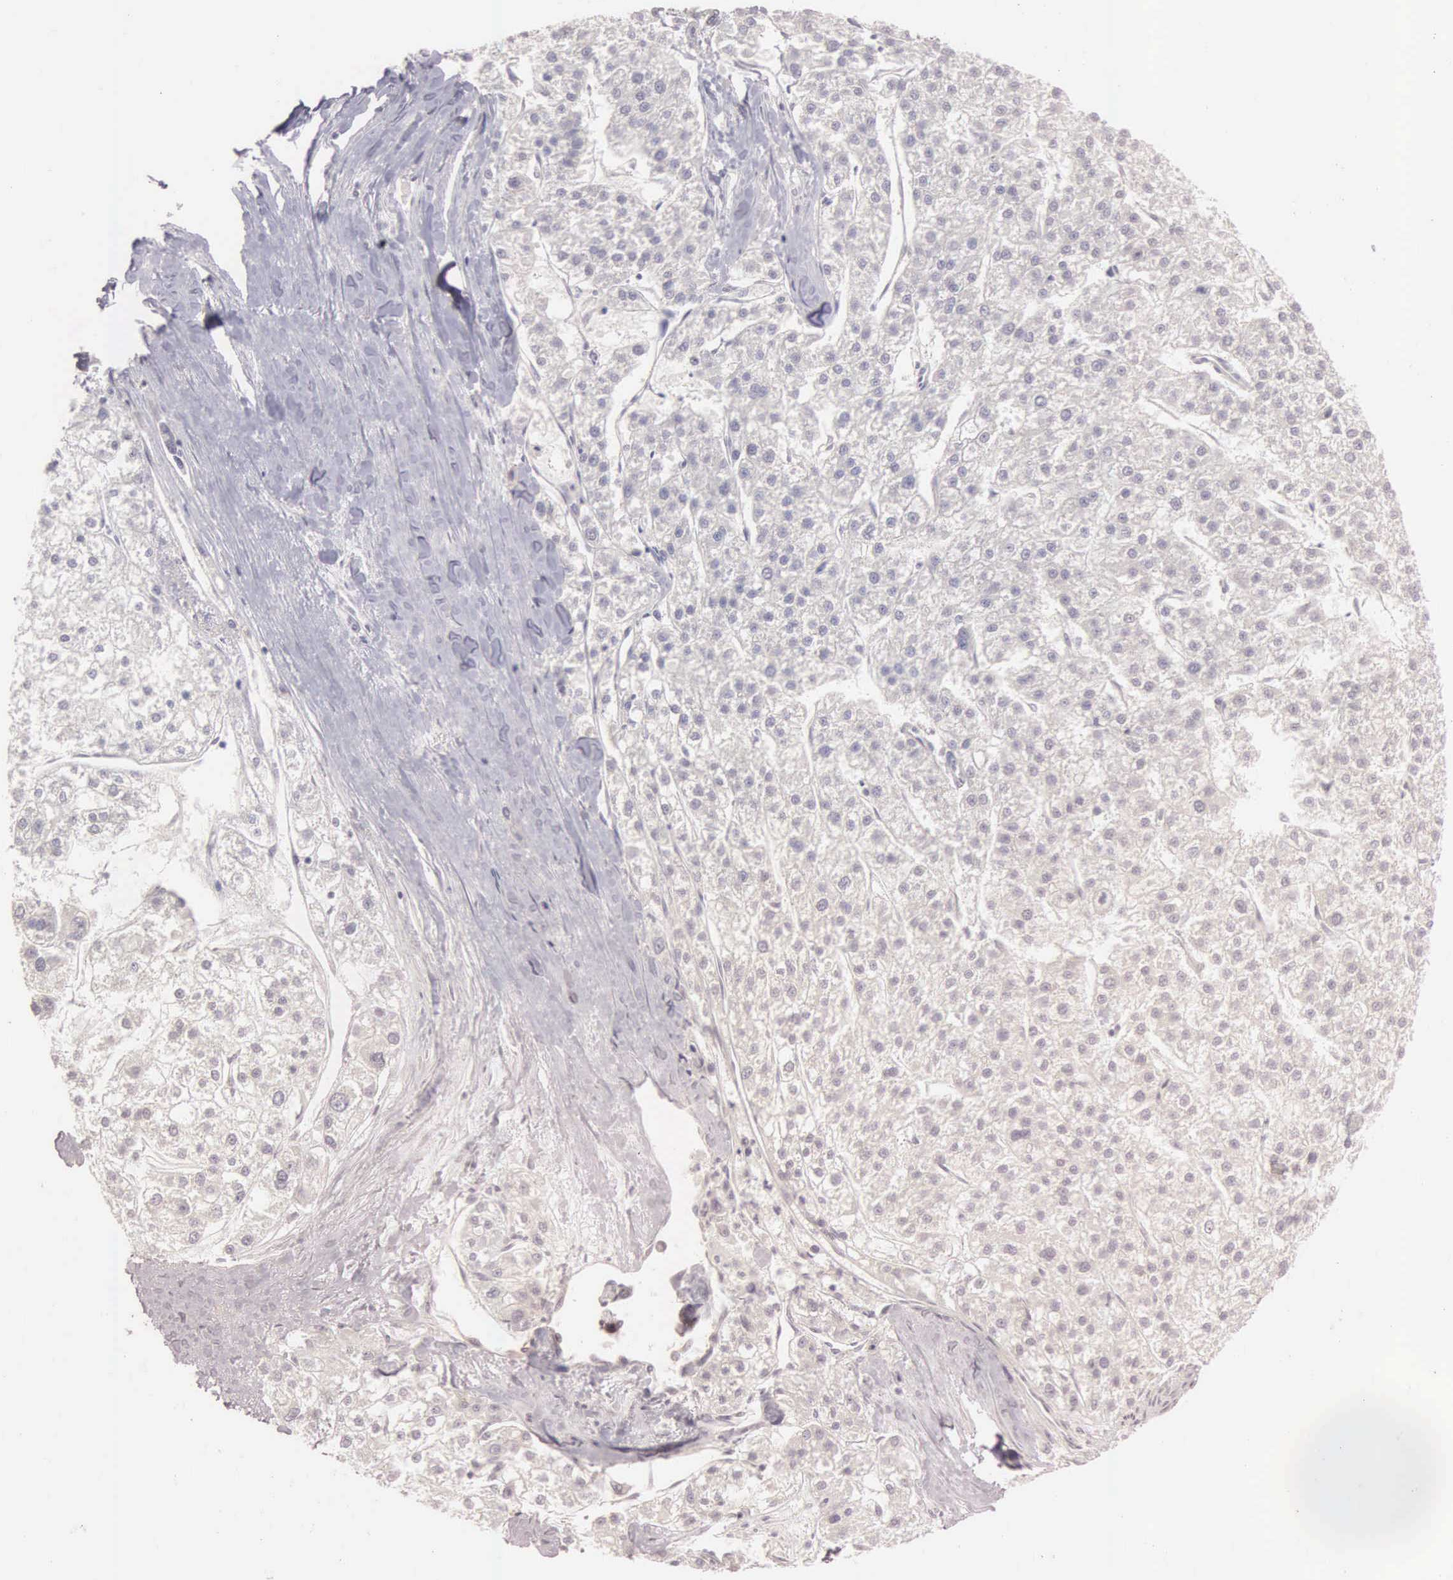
{"staining": {"intensity": "weak", "quantity": ">75%", "location": "cytoplasmic/membranous"}, "tissue": "liver cancer", "cell_type": "Tumor cells", "image_type": "cancer", "snomed": [{"axis": "morphology", "description": "Carcinoma, Hepatocellular, NOS"}, {"axis": "topography", "description": "Liver"}], "caption": "Liver hepatocellular carcinoma stained with DAB immunohistochemistry shows low levels of weak cytoplasmic/membranous positivity in approximately >75% of tumor cells. Nuclei are stained in blue.", "gene": "CEP170B", "patient": {"sex": "female", "age": 85}}